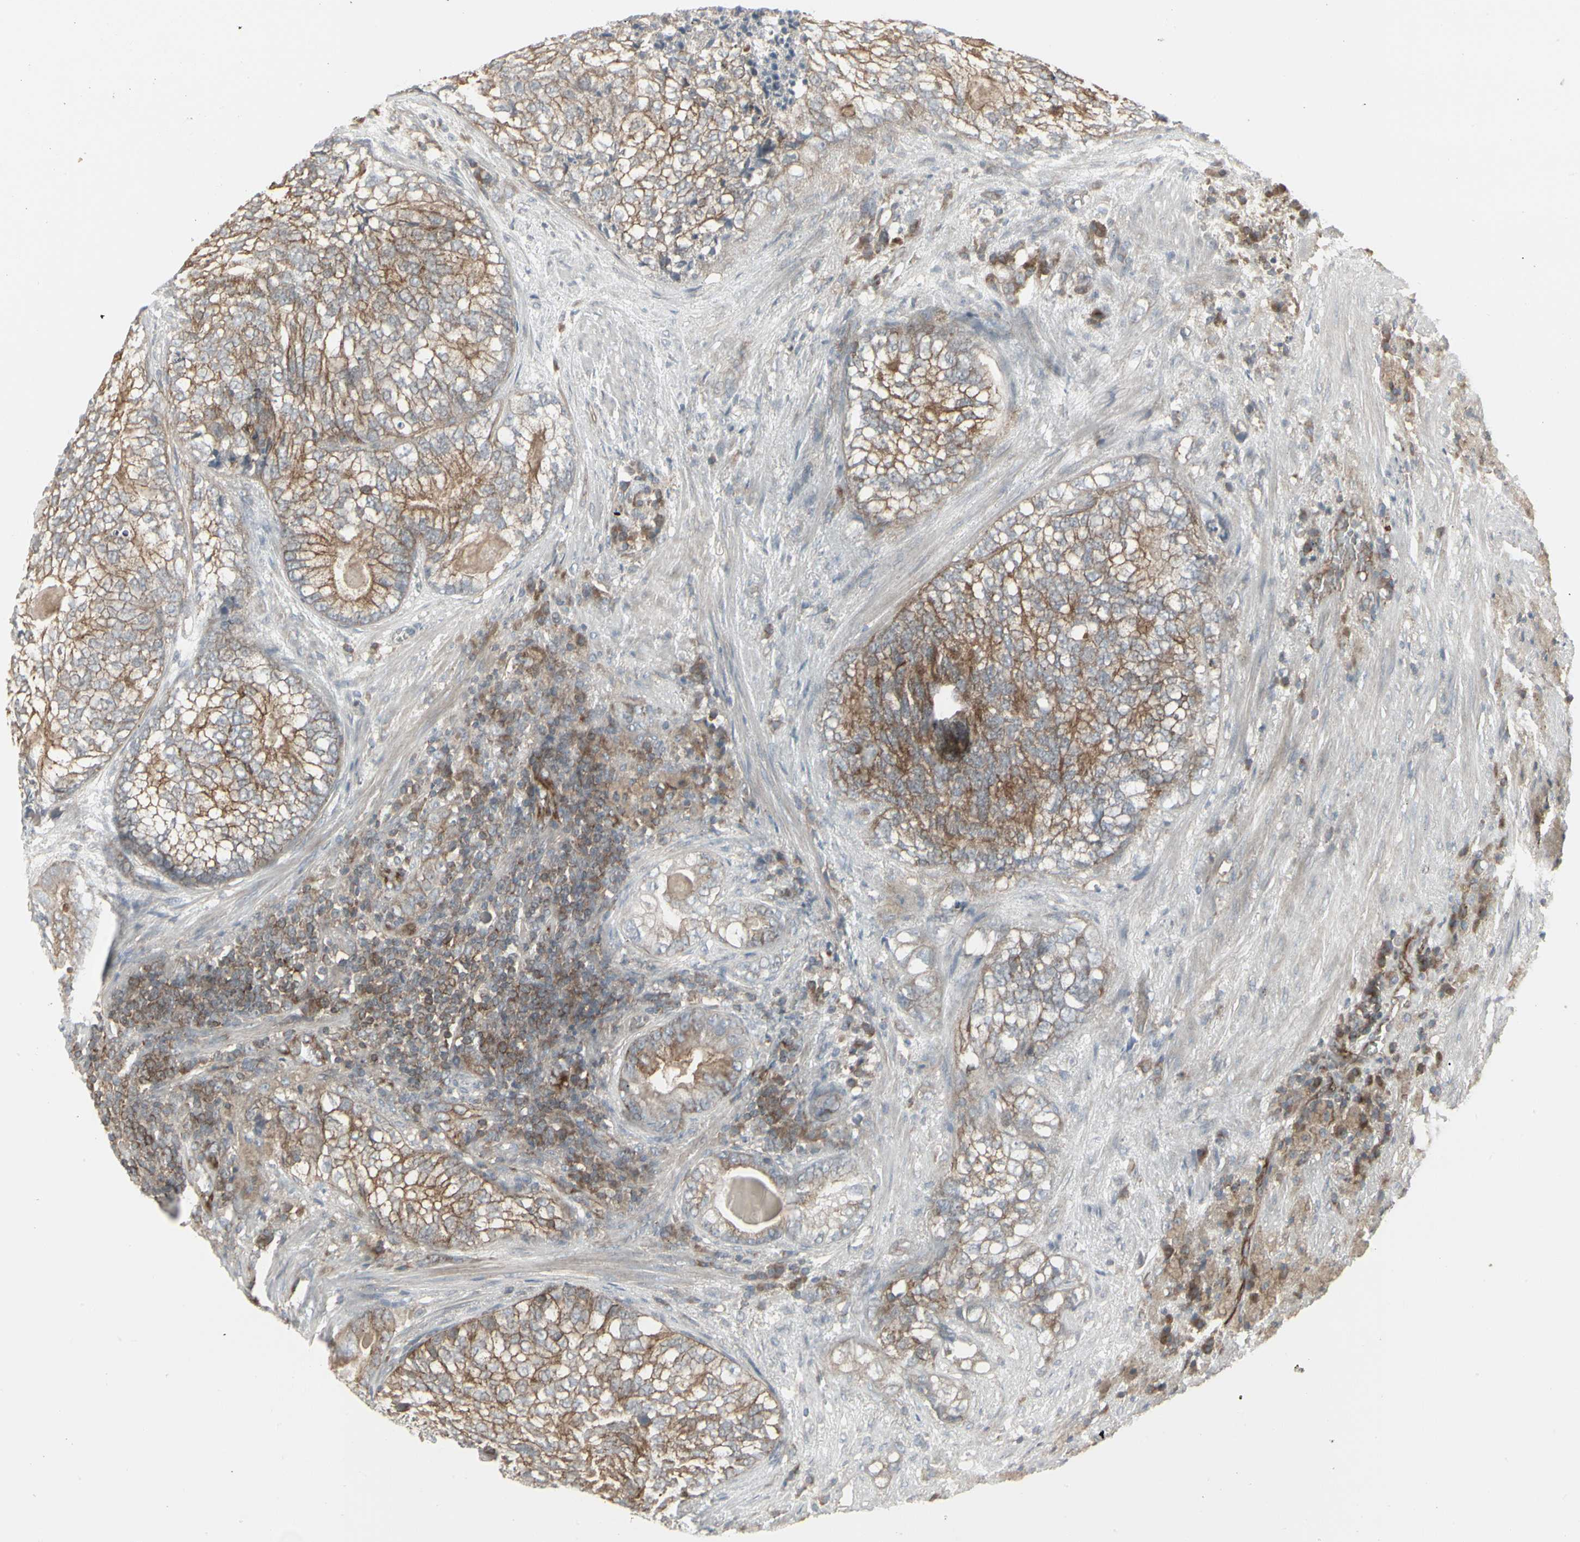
{"staining": {"intensity": "moderate", "quantity": ">75%", "location": "cytoplasmic/membranous"}, "tissue": "prostate cancer", "cell_type": "Tumor cells", "image_type": "cancer", "snomed": [{"axis": "morphology", "description": "Adenocarcinoma, High grade"}, {"axis": "topography", "description": "Prostate"}], "caption": "Human high-grade adenocarcinoma (prostate) stained with a protein marker shows moderate staining in tumor cells.", "gene": "EPS15", "patient": {"sex": "male", "age": 66}}